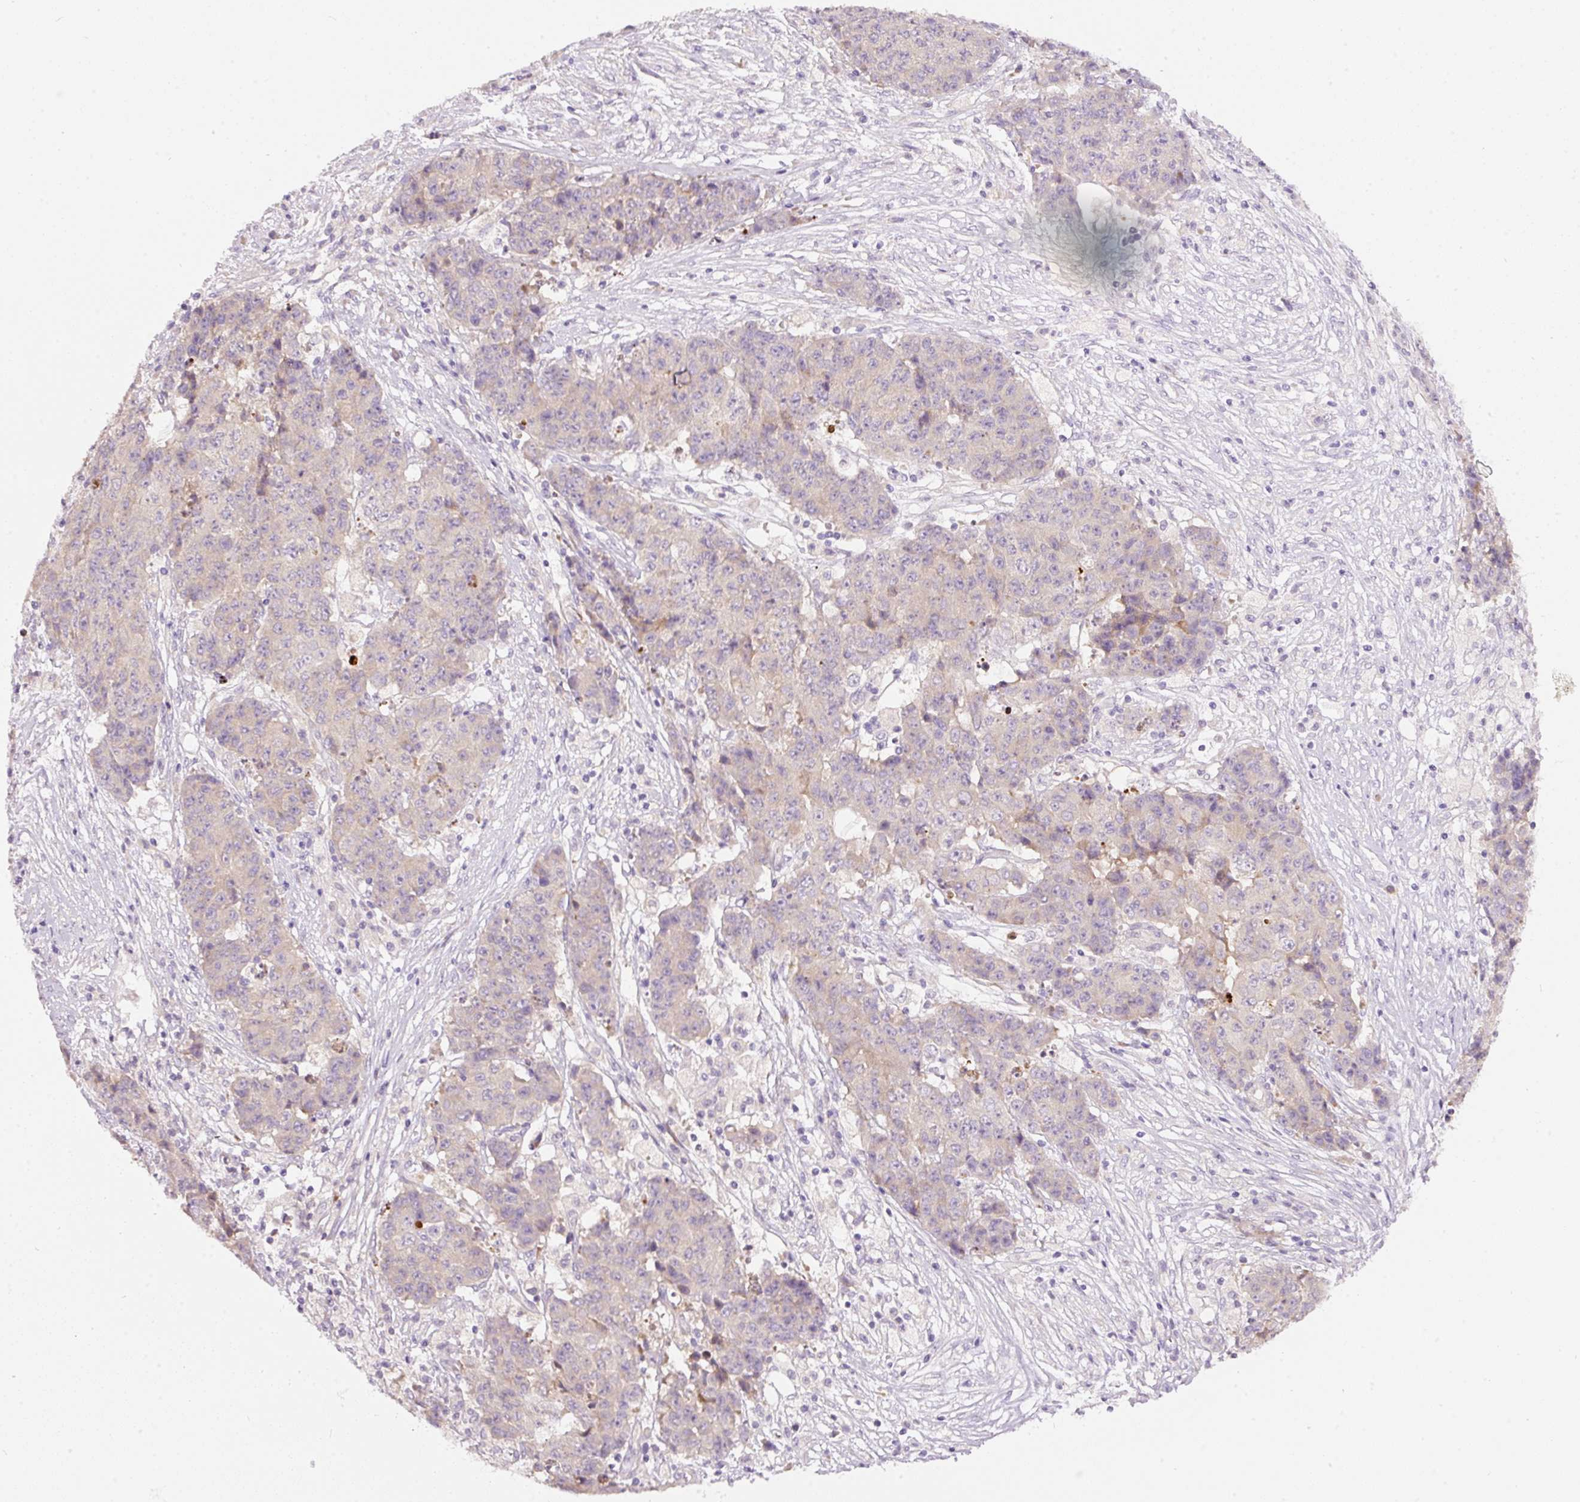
{"staining": {"intensity": "negative", "quantity": "none", "location": "none"}, "tissue": "ovarian cancer", "cell_type": "Tumor cells", "image_type": "cancer", "snomed": [{"axis": "morphology", "description": "Carcinoma, endometroid"}, {"axis": "topography", "description": "Ovary"}], "caption": "Endometroid carcinoma (ovarian) stained for a protein using IHC demonstrates no positivity tumor cells.", "gene": "RSPO2", "patient": {"sex": "female", "age": 42}}